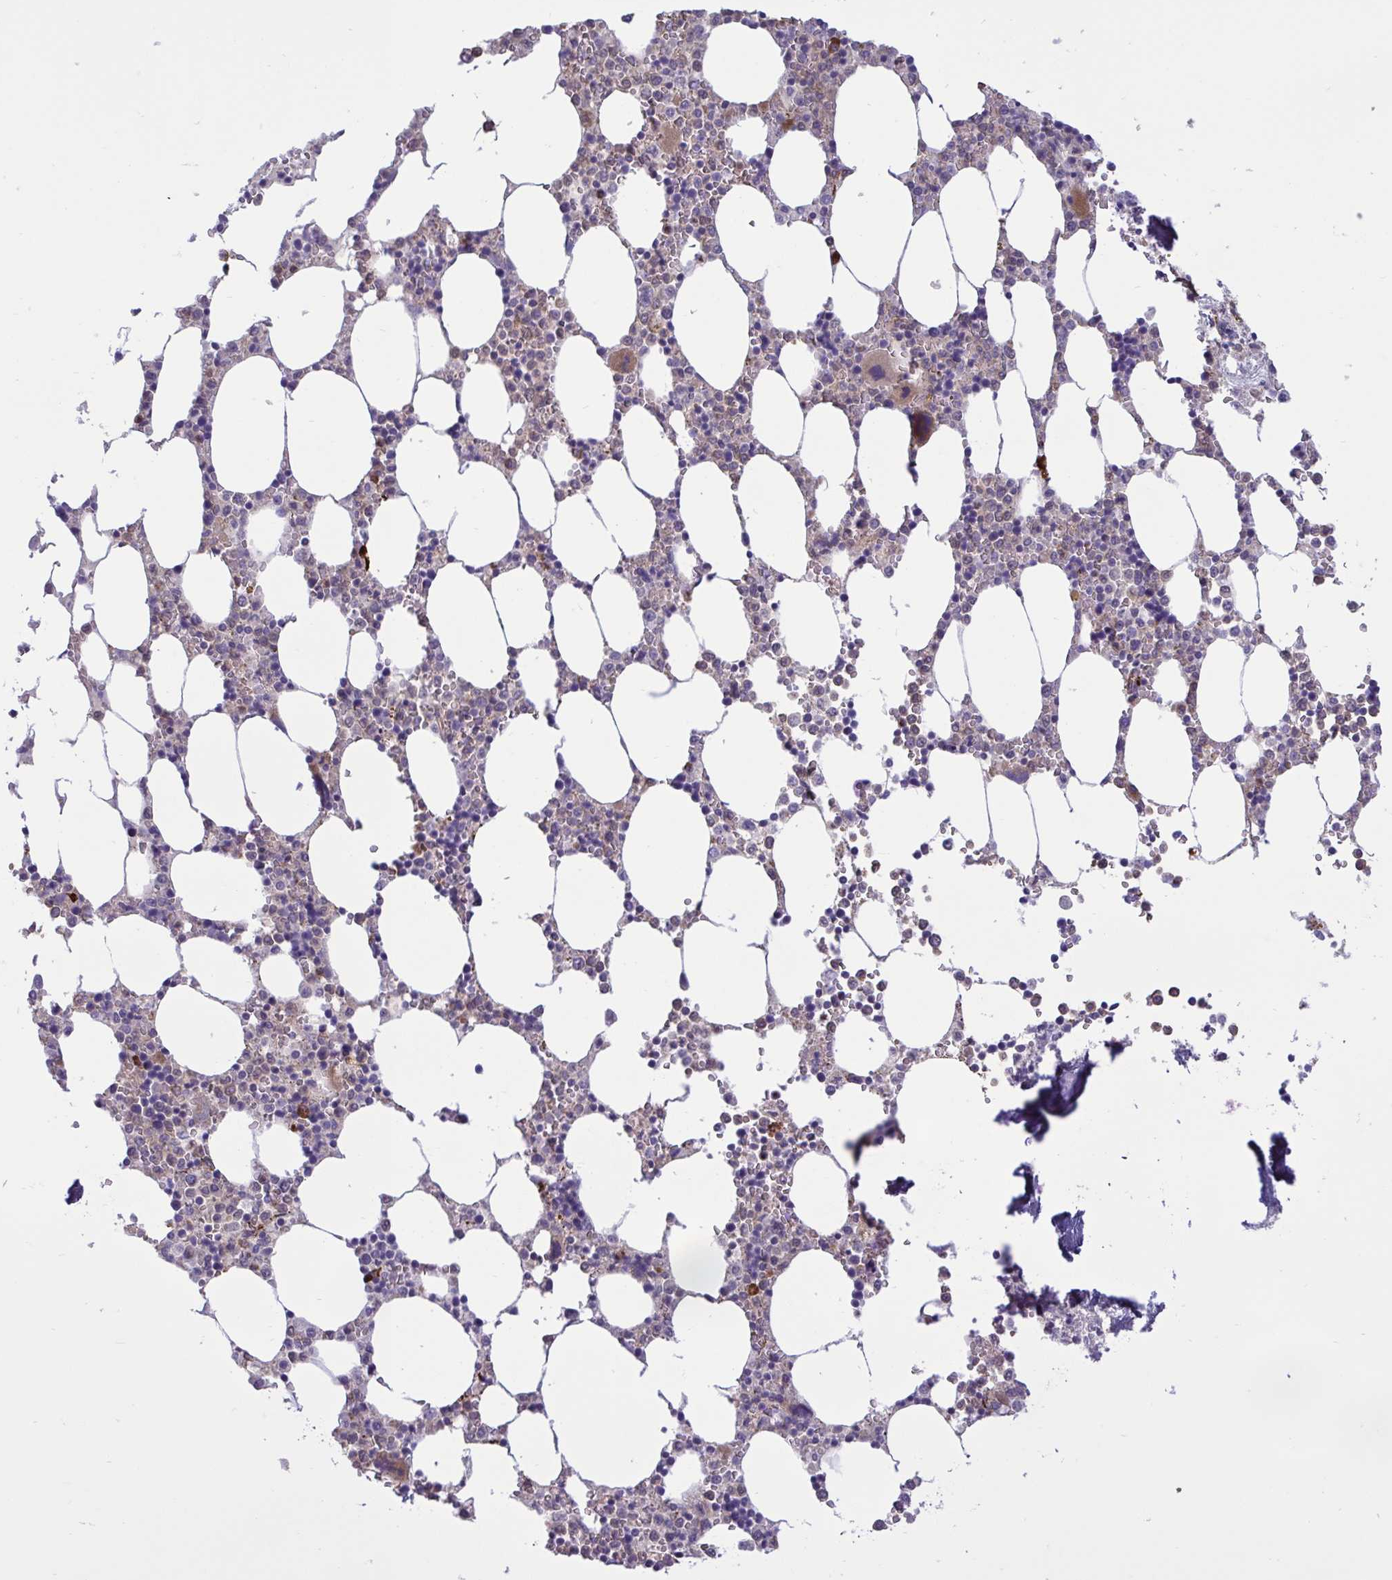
{"staining": {"intensity": "moderate", "quantity": "<25%", "location": "cytoplasmic/membranous"}, "tissue": "bone marrow", "cell_type": "Hematopoietic cells", "image_type": "normal", "snomed": [{"axis": "morphology", "description": "Normal tissue, NOS"}, {"axis": "topography", "description": "Bone marrow"}], "caption": "Immunohistochemistry micrograph of benign bone marrow stained for a protein (brown), which reveals low levels of moderate cytoplasmic/membranous expression in approximately <25% of hematopoietic cells.", "gene": "CD101", "patient": {"sex": "male", "age": 64}}